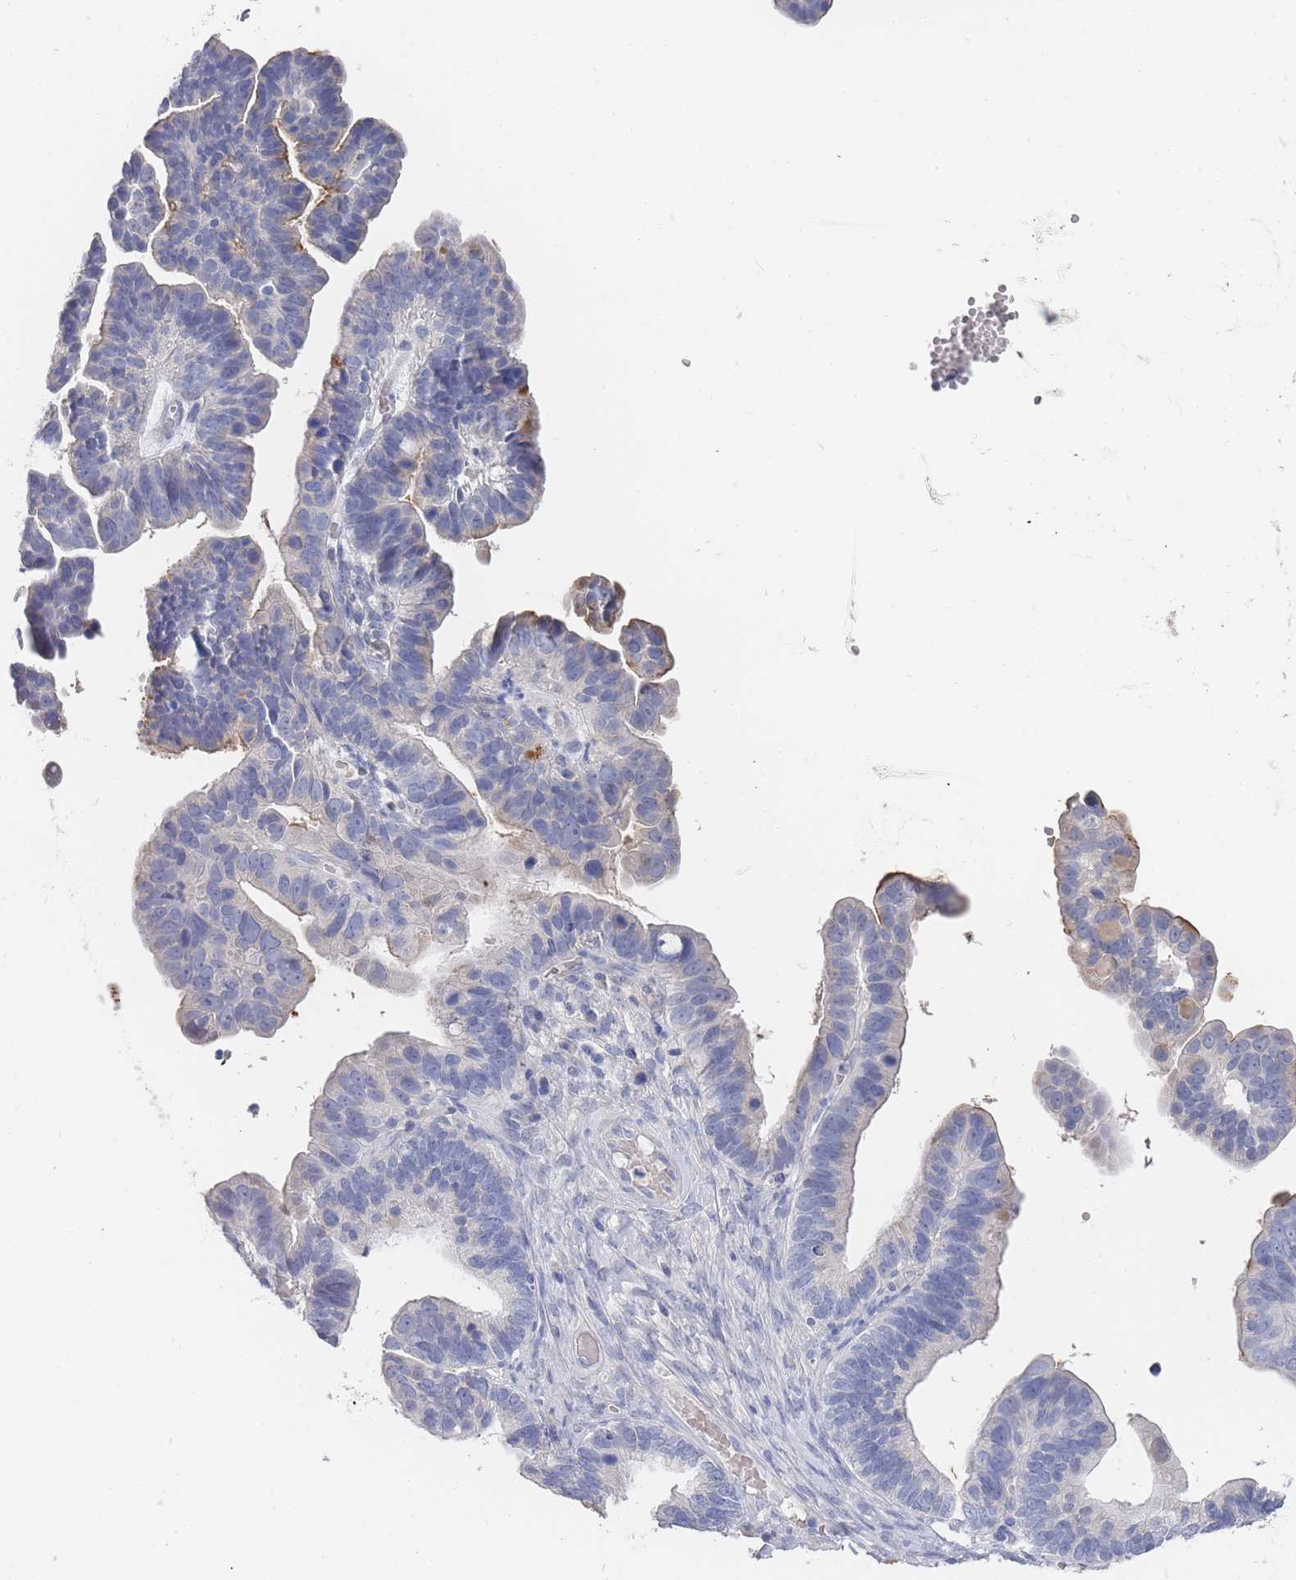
{"staining": {"intensity": "moderate", "quantity": "<25%", "location": "cytoplasmic/membranous"}, "tissue": "ovarian cancer", "cell_type": "Tumor cells", "image_type": "cancer", "snomed": [{"axis": "morphology", "description": "Cystadenocarcinoma, serous, NOS"}, {"axis": "topography", "description": "Ovary"}], "caption": "Tumor cells show low levels of moderate cytoplasmic/membranous expression in approximately <25% of cells in ovarian cancer.", "gene": "ACAD11", "patient": {"sex": "female", "age": 56}}